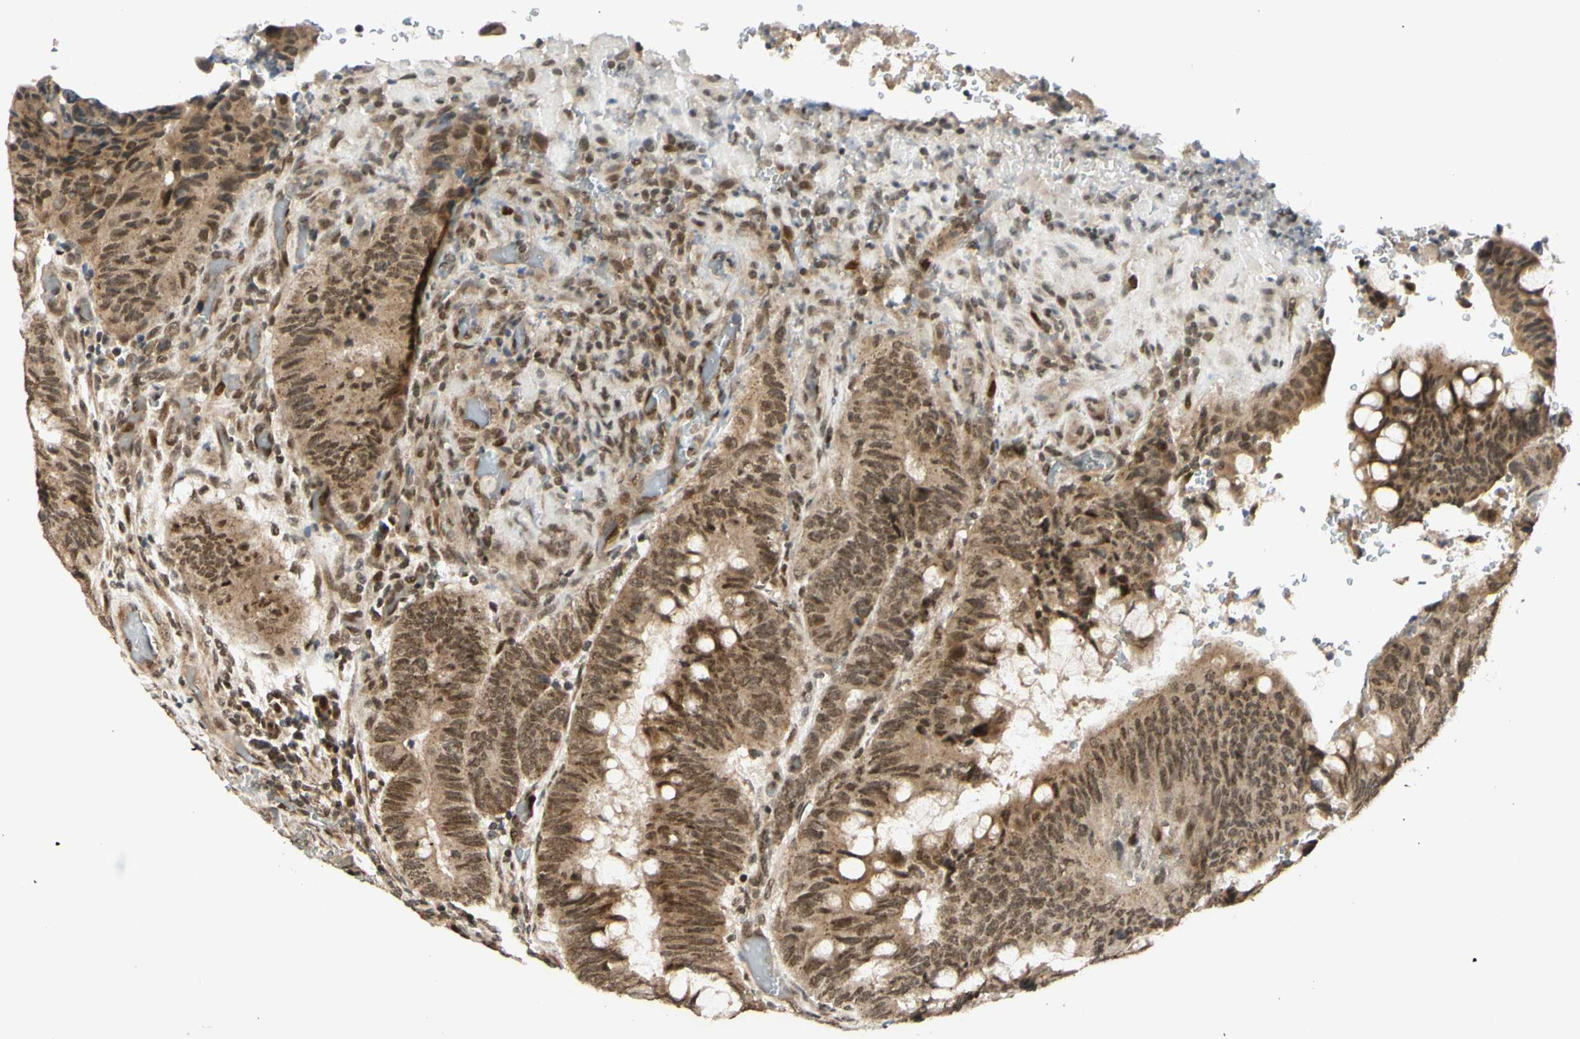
{"staining": {"intensity": "moderate", "quantity": ">75%", "location": "cytoplasmic/membranous,nuclear"}, "tissue": "colorectal cancer", "cell_type": "Tumor cells", "image_type": "cancer", "snomed": [{"axis": "morphology", "description": "Normal tissue, NOS"}, {"axis": "morphology", "description": "Adenocarcinoma, NOS"}, {"axis": "topography", "description": "Rectum"}, {"axis": "topography", "description": "Peripheral nerve tissue"}], "caption": "There is medium levels of moderate cytoplasmic/membranous and nuclear expression in tumor cells of colorectal adenocarcinoma, as demonstrated by immunohistochemical staining (brown color).", "gene": "BRMS1", "patient": {"sex": "male", "age": 92}}